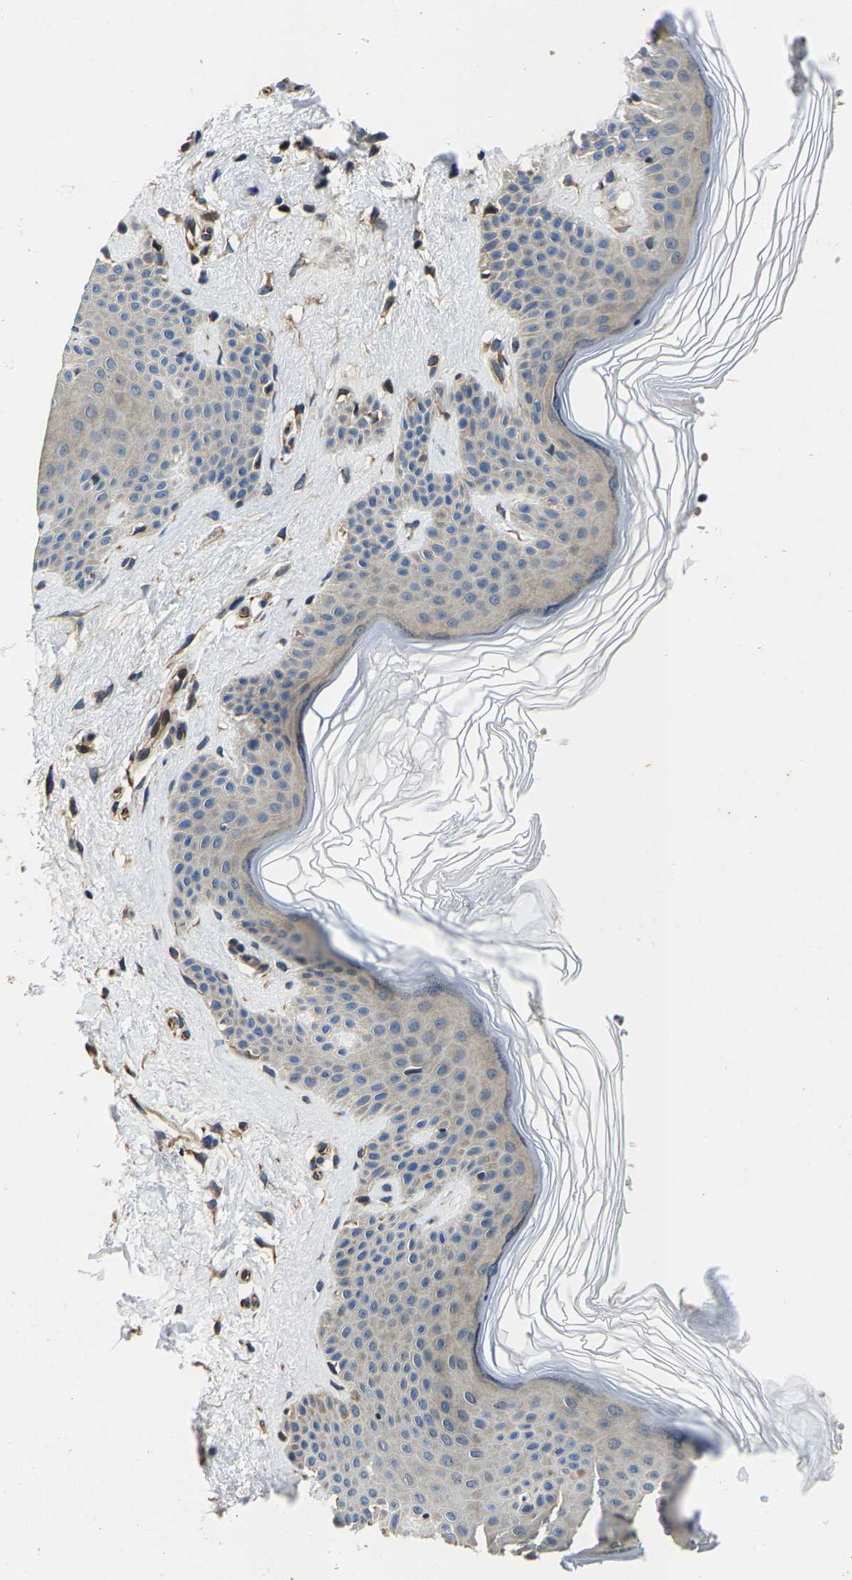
{"staining": {"intensity": "weak", "quantity": ">75%", "location": "cytoplasmic/membranous"}, "tissue": "skin", "cell_type": "Fibroblasts", "image_type": "normal", "snomed": [{"axis": "morphology", "description": "Normal tissue, NOS"}, {"axis": "morphology", "description": "Malignant melanoma, Metastatic site"}, {"axis": "topography", "description": "Skin"}], "caption": "A high-resolution histopathology image shows IHC staining of unremarkable skin, which demonstrates weak cytoplasmic/membranous staining in approximately >75% of fibroblasts. The protein of interest is shown in brown color, while the nuclei are stained blue.", "gene": "AGBL3", "patient": {"sex": "male", "age": 41}}